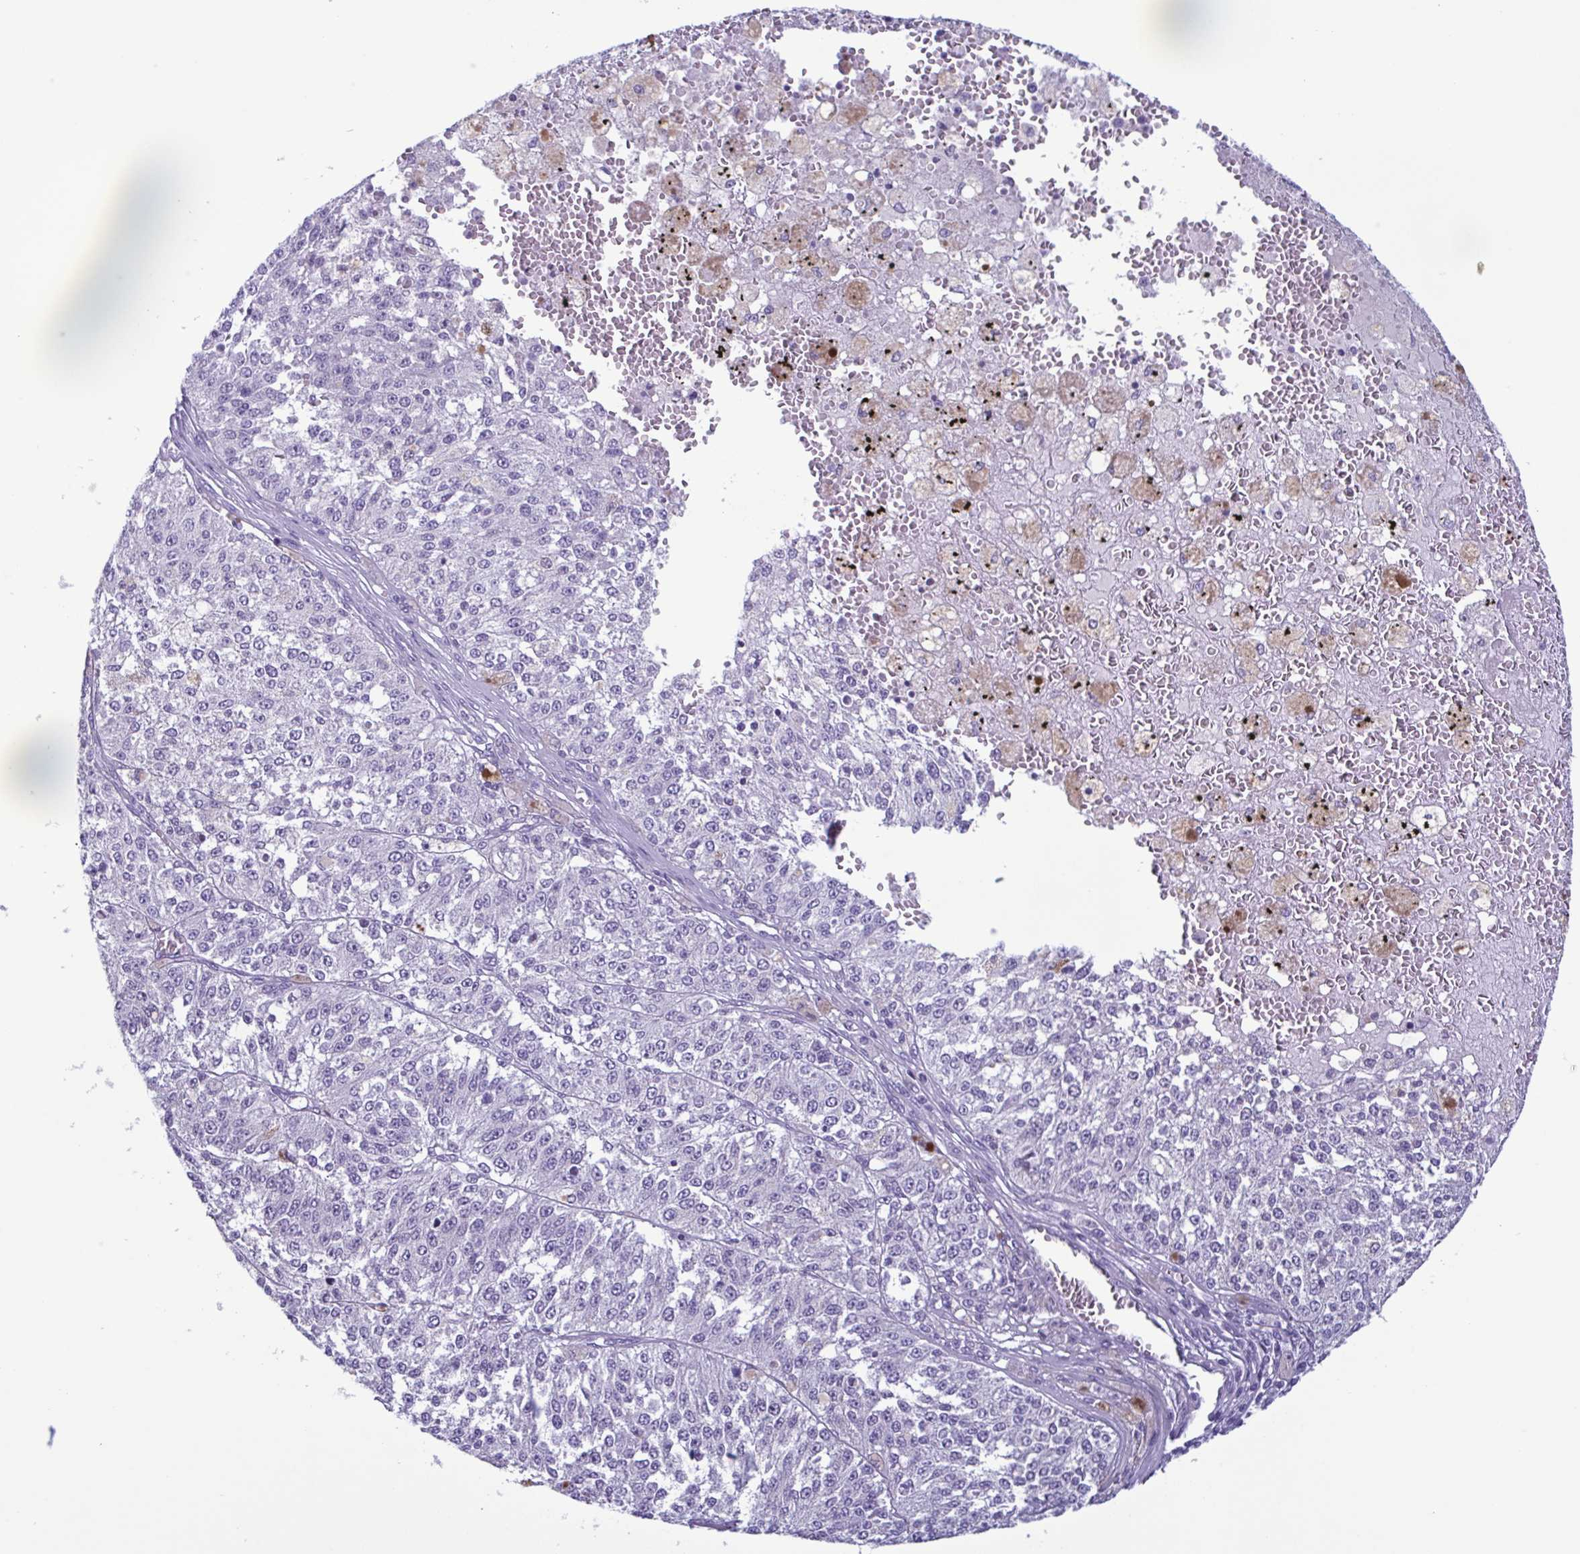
{"staining": {"intensity": "negative", "quantity": "none", "location": "none"}, "tissue": "melanoma", "cell_type": "Tumor cells", "image_type": "cancer", "snomed": [{"axis": "morphology", "description": "Malignant melanoma, Metastatic site"}, {"axis": "topography", "description": "Lymph node"}], "caption": "Micrograph shows no protein expression in tumor cells of malignant melanoma (metastatic site) tissue.", "gene": "INAFM1", "patient": {"sex": "female", "age": 64}}